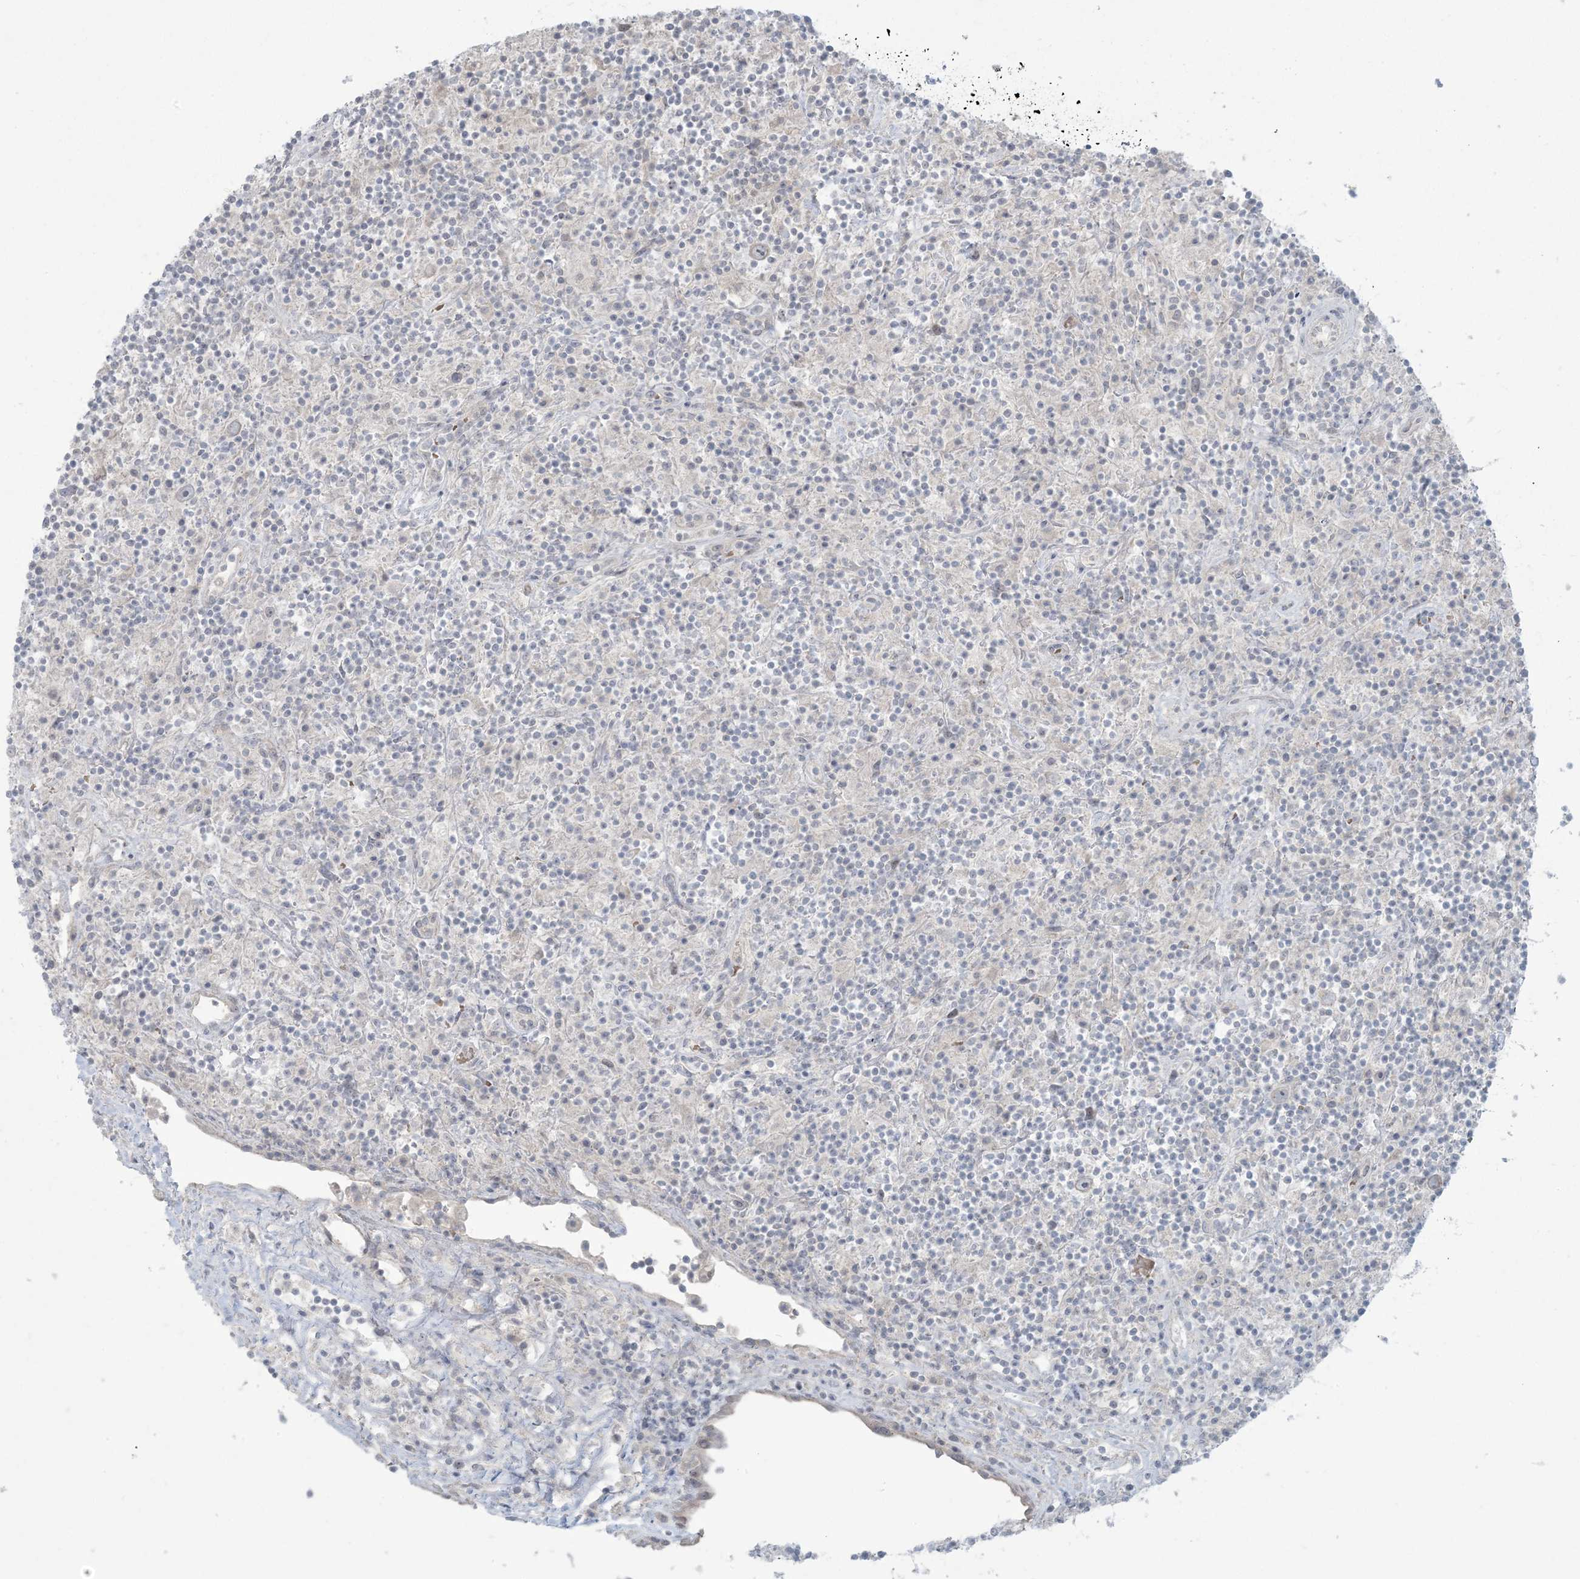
{"staining": {"intensity": "negative", "quantity": "none", "location": "none"}, "tissue": "lymphoma", "cell_type": "Tumor cells", "image_type": "cancer", "snomed": [{"axis": "morphology", "description": "Hodgkin's disease, NOS"}, {"axis": "topography", "description": "Lymph node"}], "caption": "This micrograph is of lymphoma stained with immunohistochemistry (IHC) to label a protein in brown with the nuclei are counter-stained blue. There is no expression in tumor cells.", "gene": "NRBP2", "patient": {"sex": "male", "age": 70}}